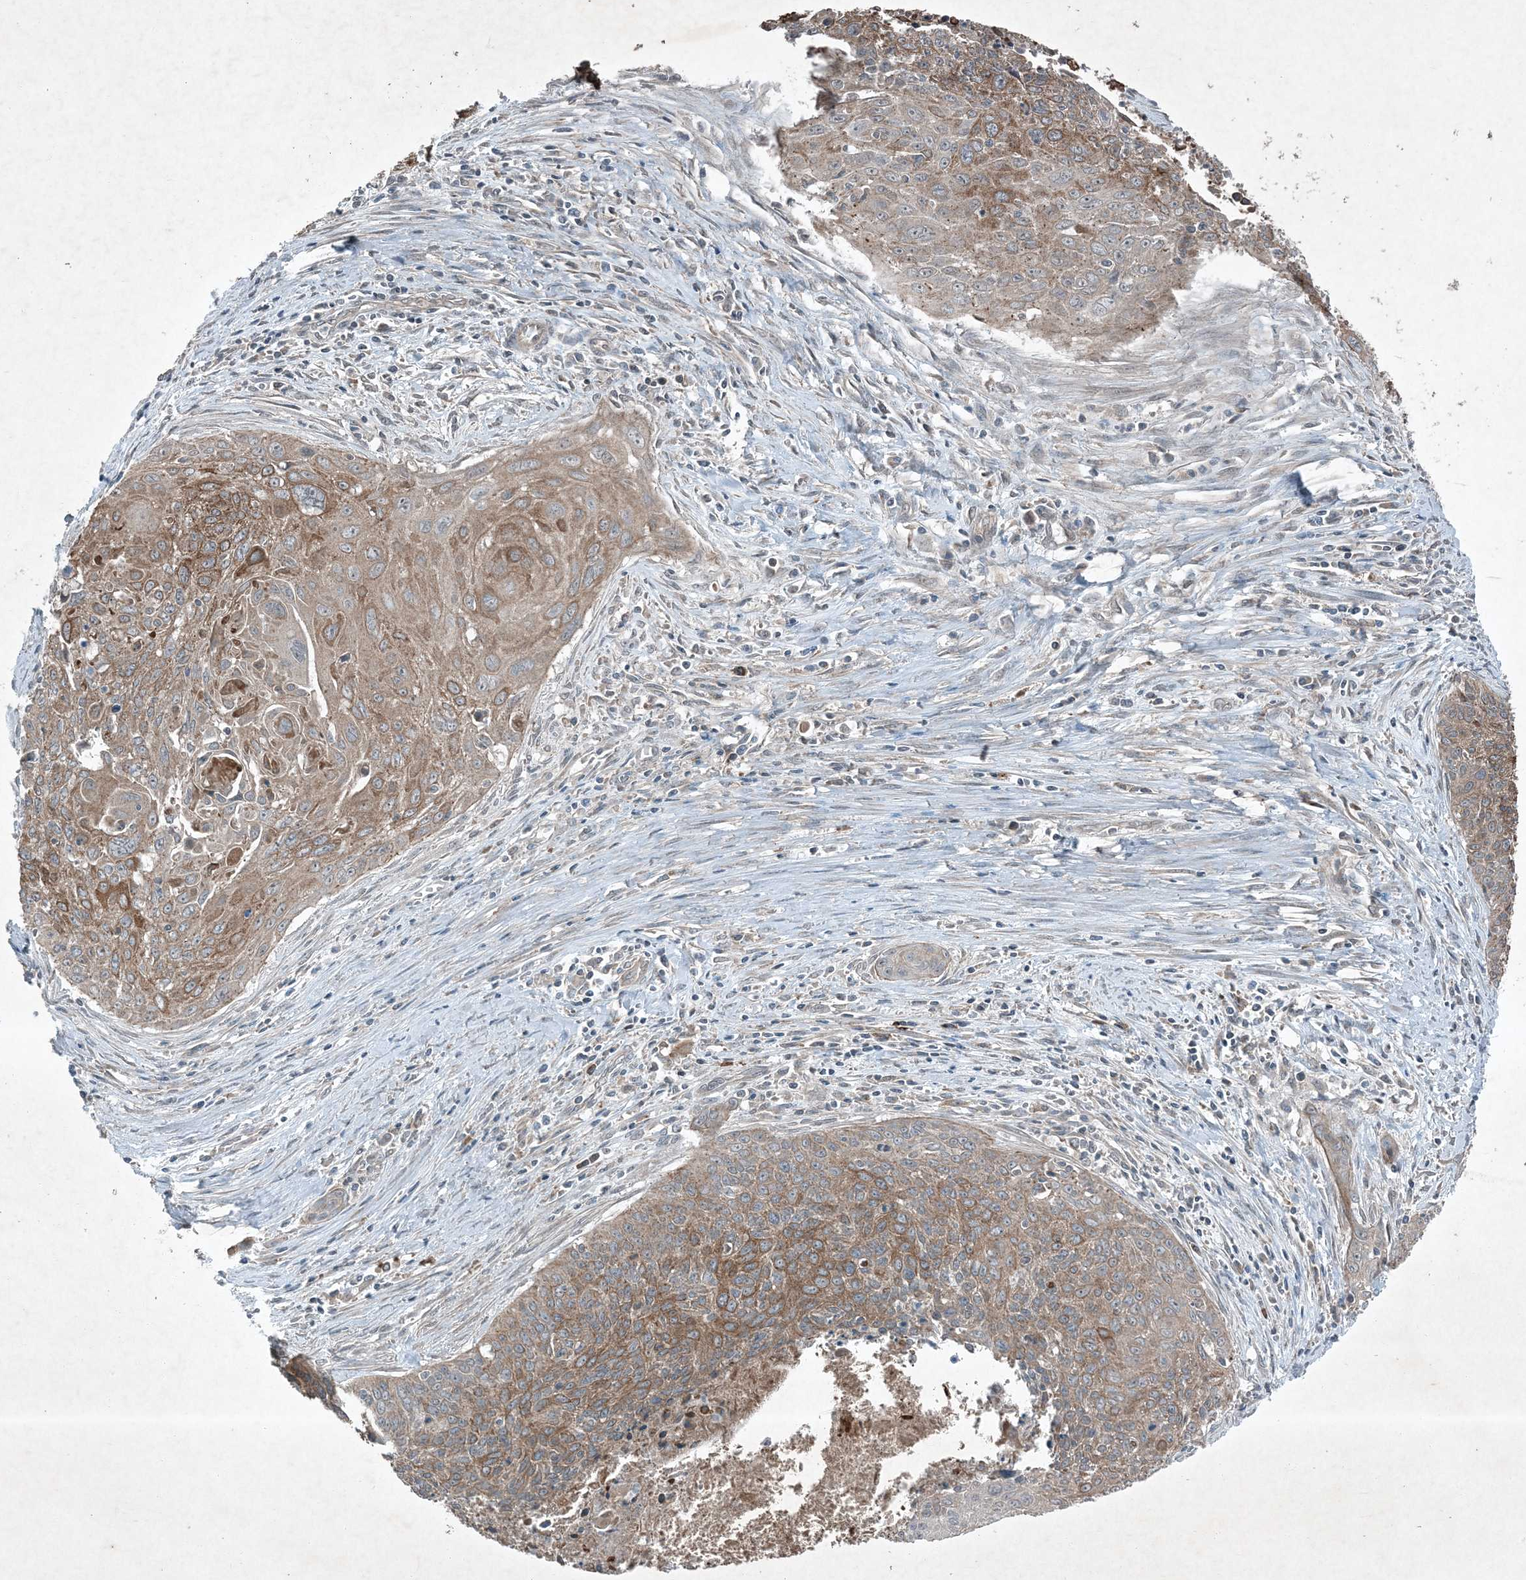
{"staining": {"intensity": "moderate", "quantity": ">75%", "location": "cytoplasmic/membranous"}, "tissue": "cervical cancer", "cell_type": "Tumor cells", "image_type": "cancer", "snomed": [{"axis": "morphology", "description": "Squamous cell carcinoma, NOS"}, {"axis": "topography", "description": "Cervix"}], "caption": "Immunohistochemical staining of human cervical cancer (squamous cell carcinoma) displays moderate cytoplasmic/membranous protein expression in about >75% of tumor cells. Using DAB (brown) and hematoxylin (blue) stains, captured at high magnification using brightfield microscopy.", "gene": "MDN1", "patient": {"sex": "female", "age": 55}}